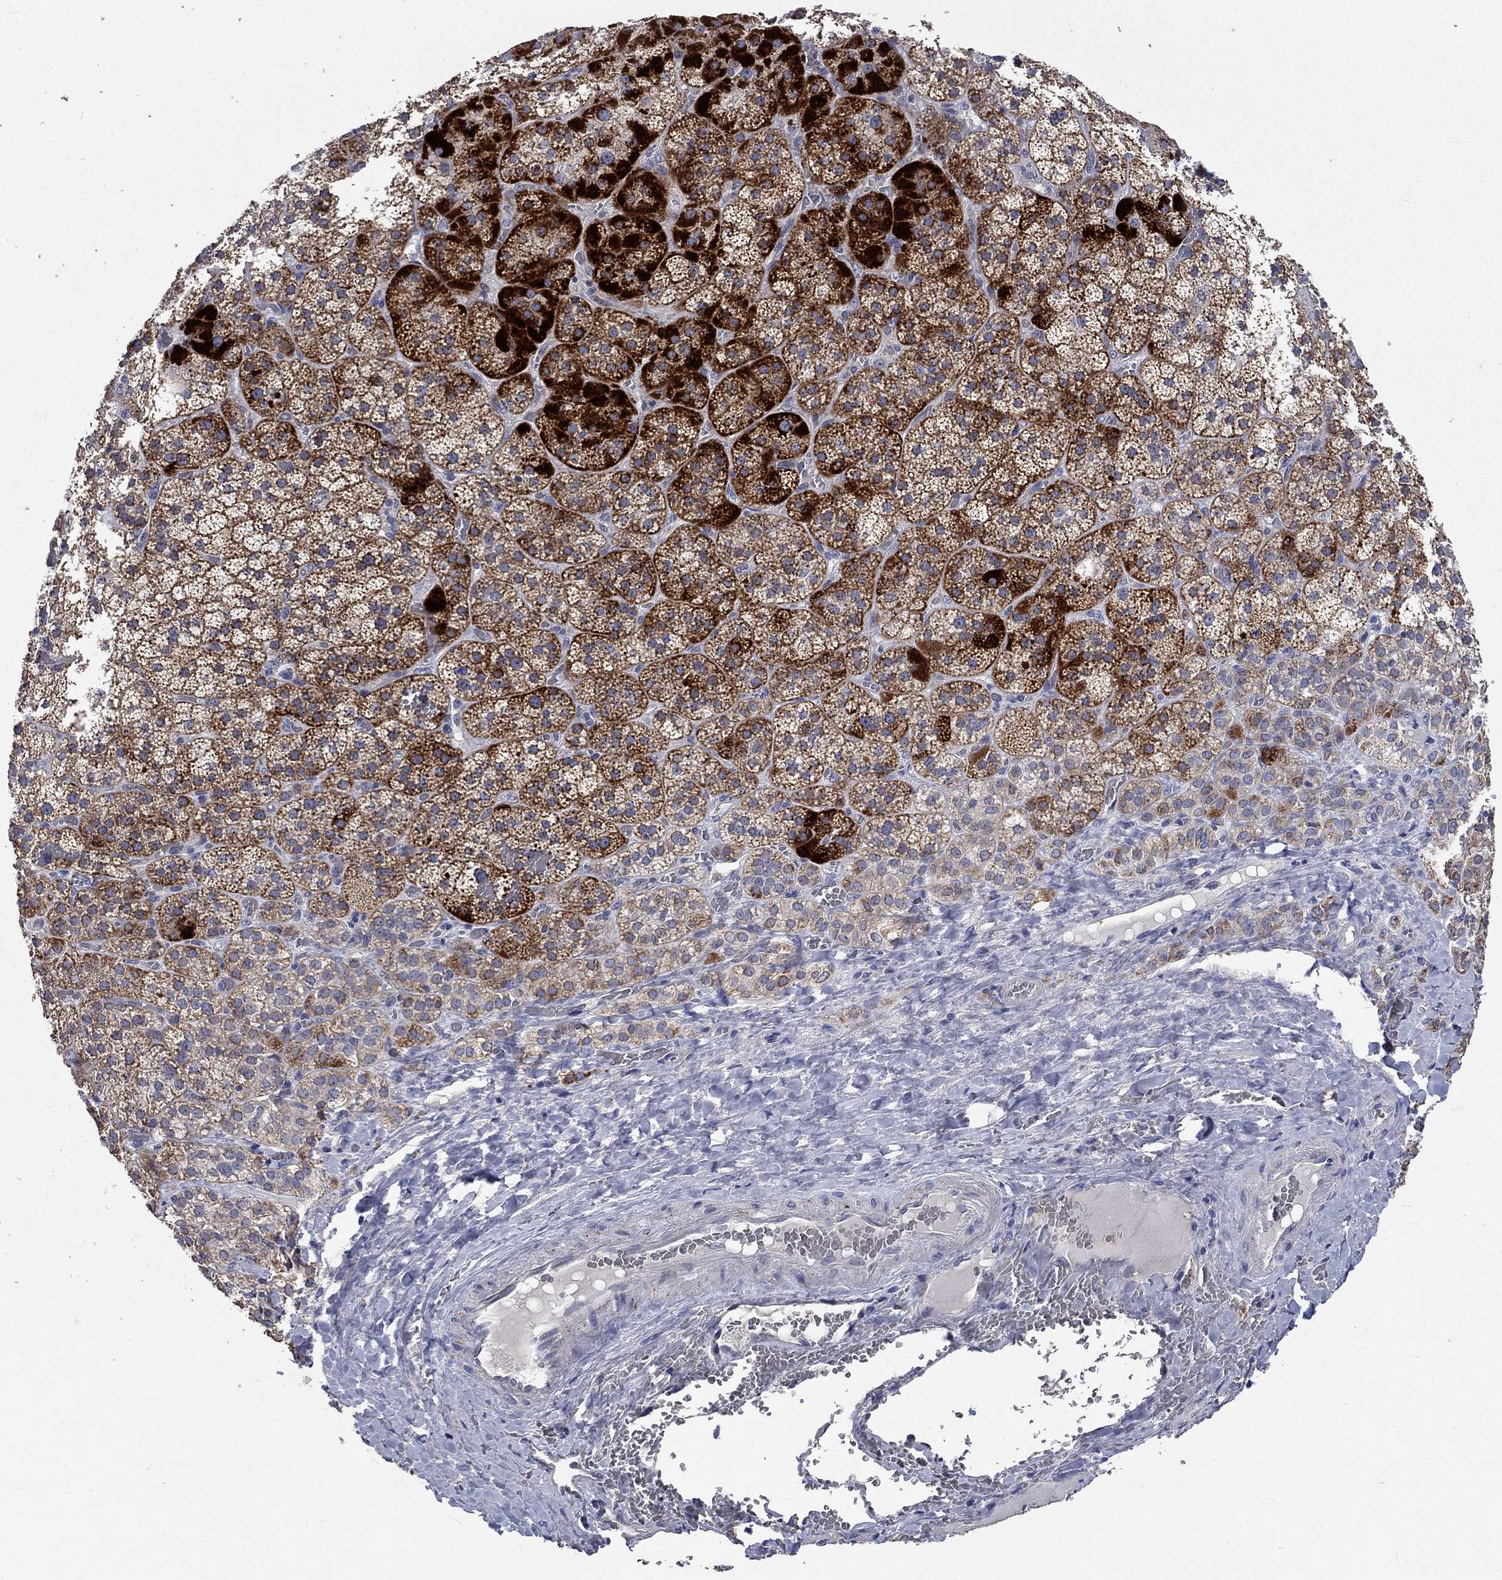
{"staining": {"intensity": "strong", "quantity": "<25%", "location": "cytoplasmic/membranous"}, "tissue": "adrenal gland", "cell_type": "Glandular cells", "image_type": "normal", "snomed": [{"axis": "morphology", "description": "Normal tissue, NOS"}, {"axis": "topography", "description": "Adrenal gland"}], "caption": "Immunohistochemical staining of benign adrenal gland reveals <25% levels of strong cytoplasmic/membranous protein positivity in approximately <25% of glandular cells. The protein is shown in brown color, while the nuclei are stained blue.", "gene": "UGT8", "patient": {"sex": "male", "age": 57}}